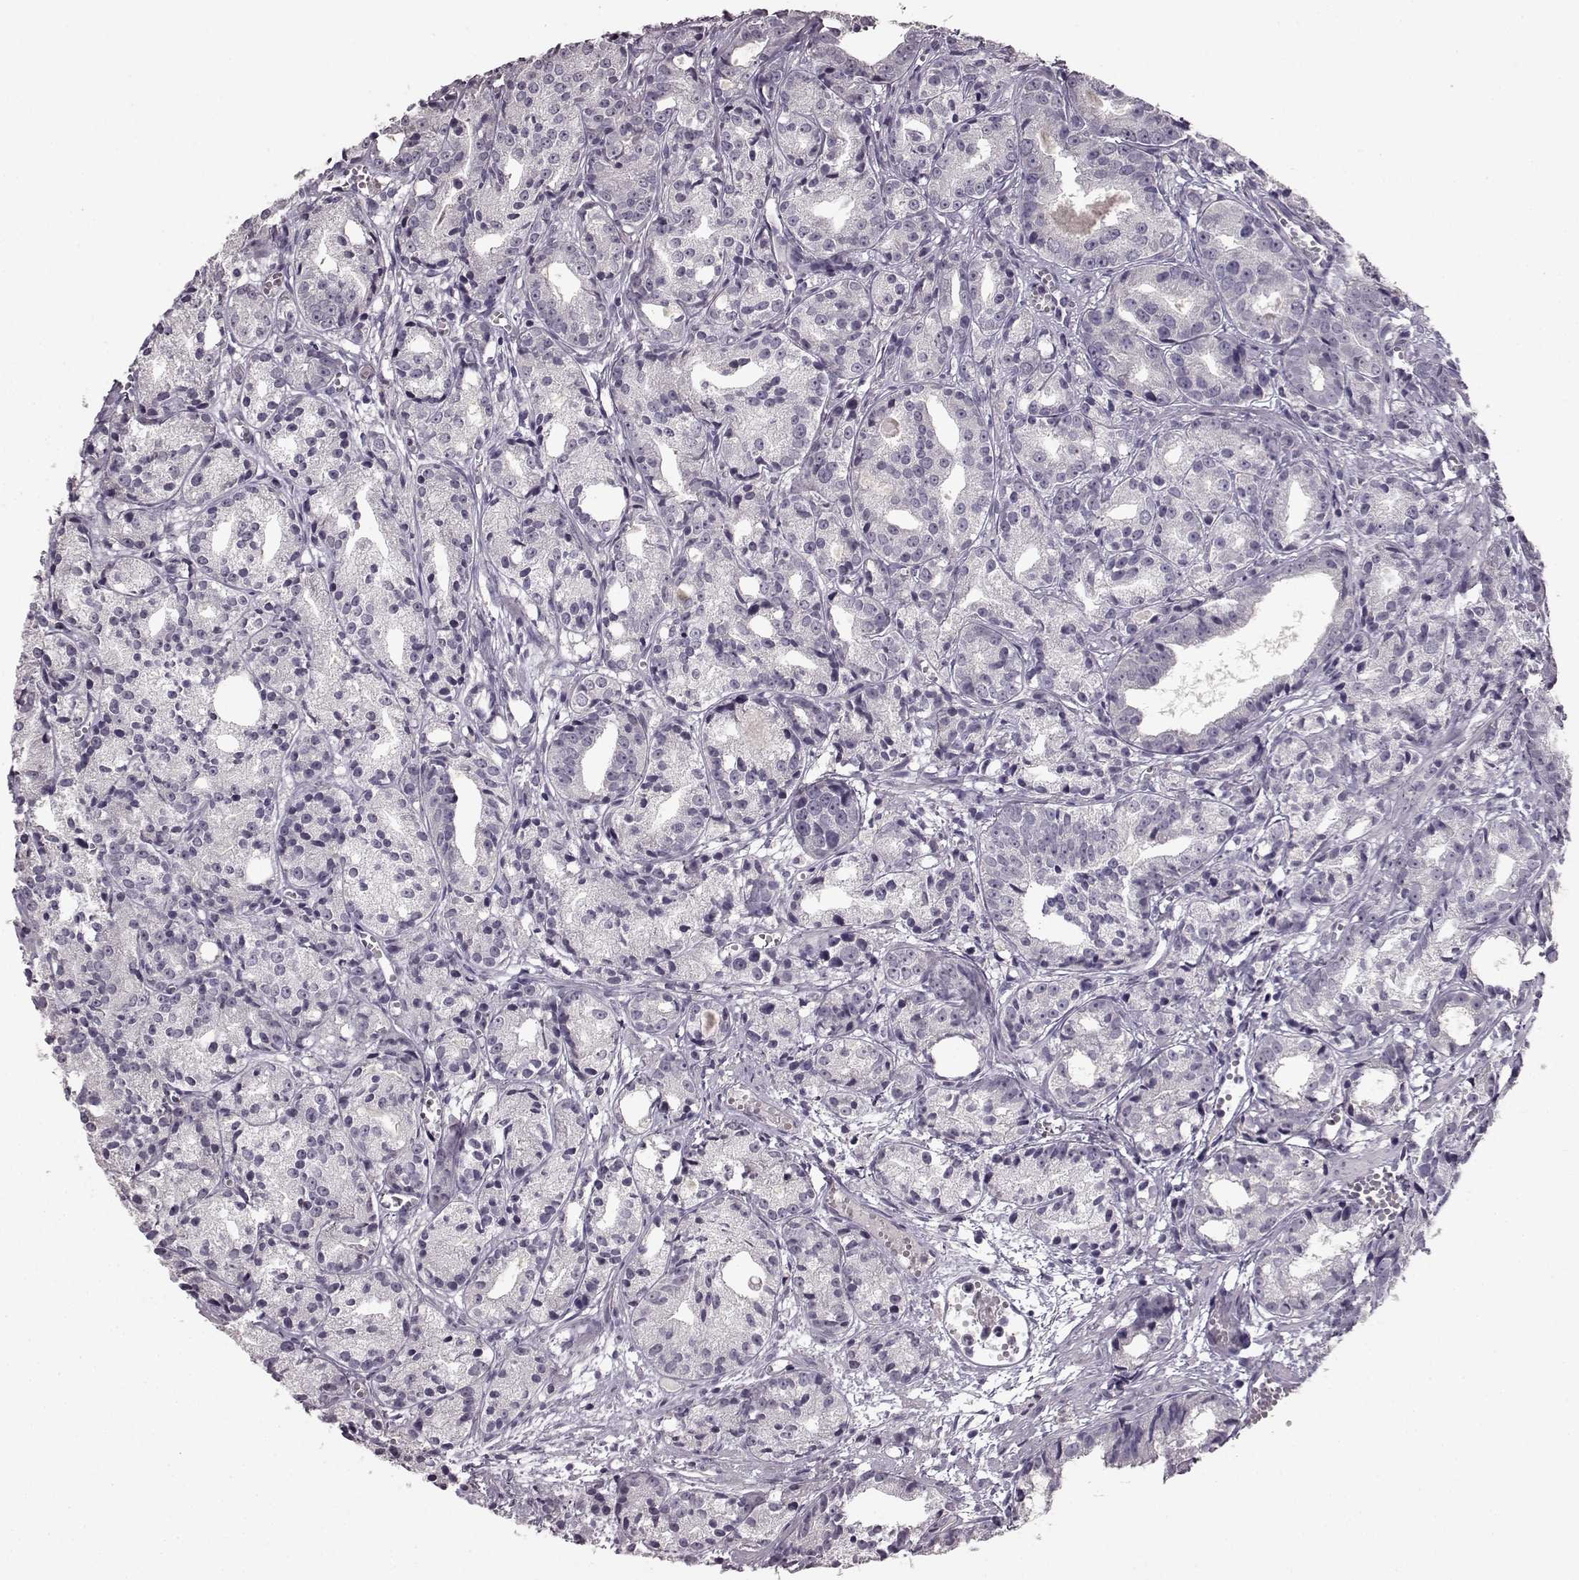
{"staining": {"intensity": "negative", "quantity": "none", "location": "none"}, "tissue": "prostate cancer", "cell_type": "Tumor cells", "image_type": "cancer", "snomed": [{"axis": "morphology", "description": "Adenocarcinoma, Medium grade"}, {"axis": "topography", "description": "Prostate"}], "caption": "Medium-grade adenocarcinoma (prostate) stained for a protein using IHC shows no expression tumor cells.", "gene": "LHB", "patient": {"sex": "male", "age": 74}}